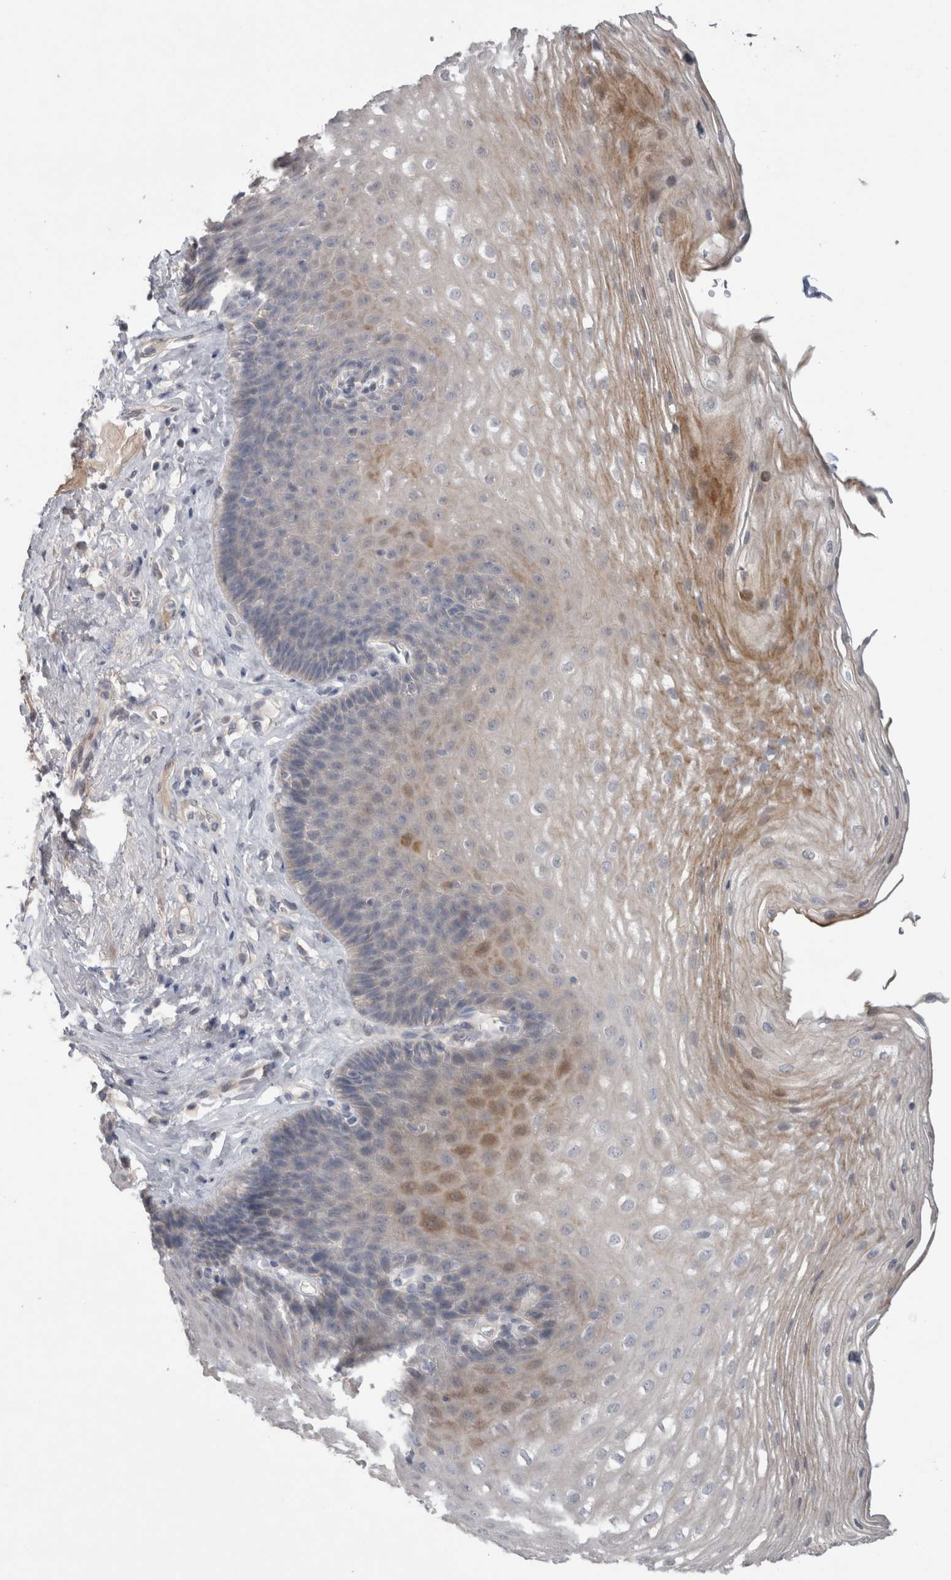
{"staining": {"intensity": "moderate", "quantity": "<25%", "location": "cytoplasmic/membranous"}, "tissue": "esophagus", "cell_type": "Squamous epithelial cells", "image_type": "normal", "snomed": [{"axis": "morphology", "description": "Normal tissue, NOS"}, {"axis": "topography", "description": "Esophagus"}], "caption": "IHC staining of unremarkable esophagus, which exhibits low levels of moderate cytoplasmic/membranous staining in approximately <25% of squamous epithelial cells indicating moderate cytoplasmic/membranous protein expression. The staining was performed using DAB (3,3'-diaminobenzidine) (brown) for protein detection and nuclei were counterstained in hematoxylin (blue).", "gene": "ADAM2", "patient": {"sex": "female", "age": 66}}